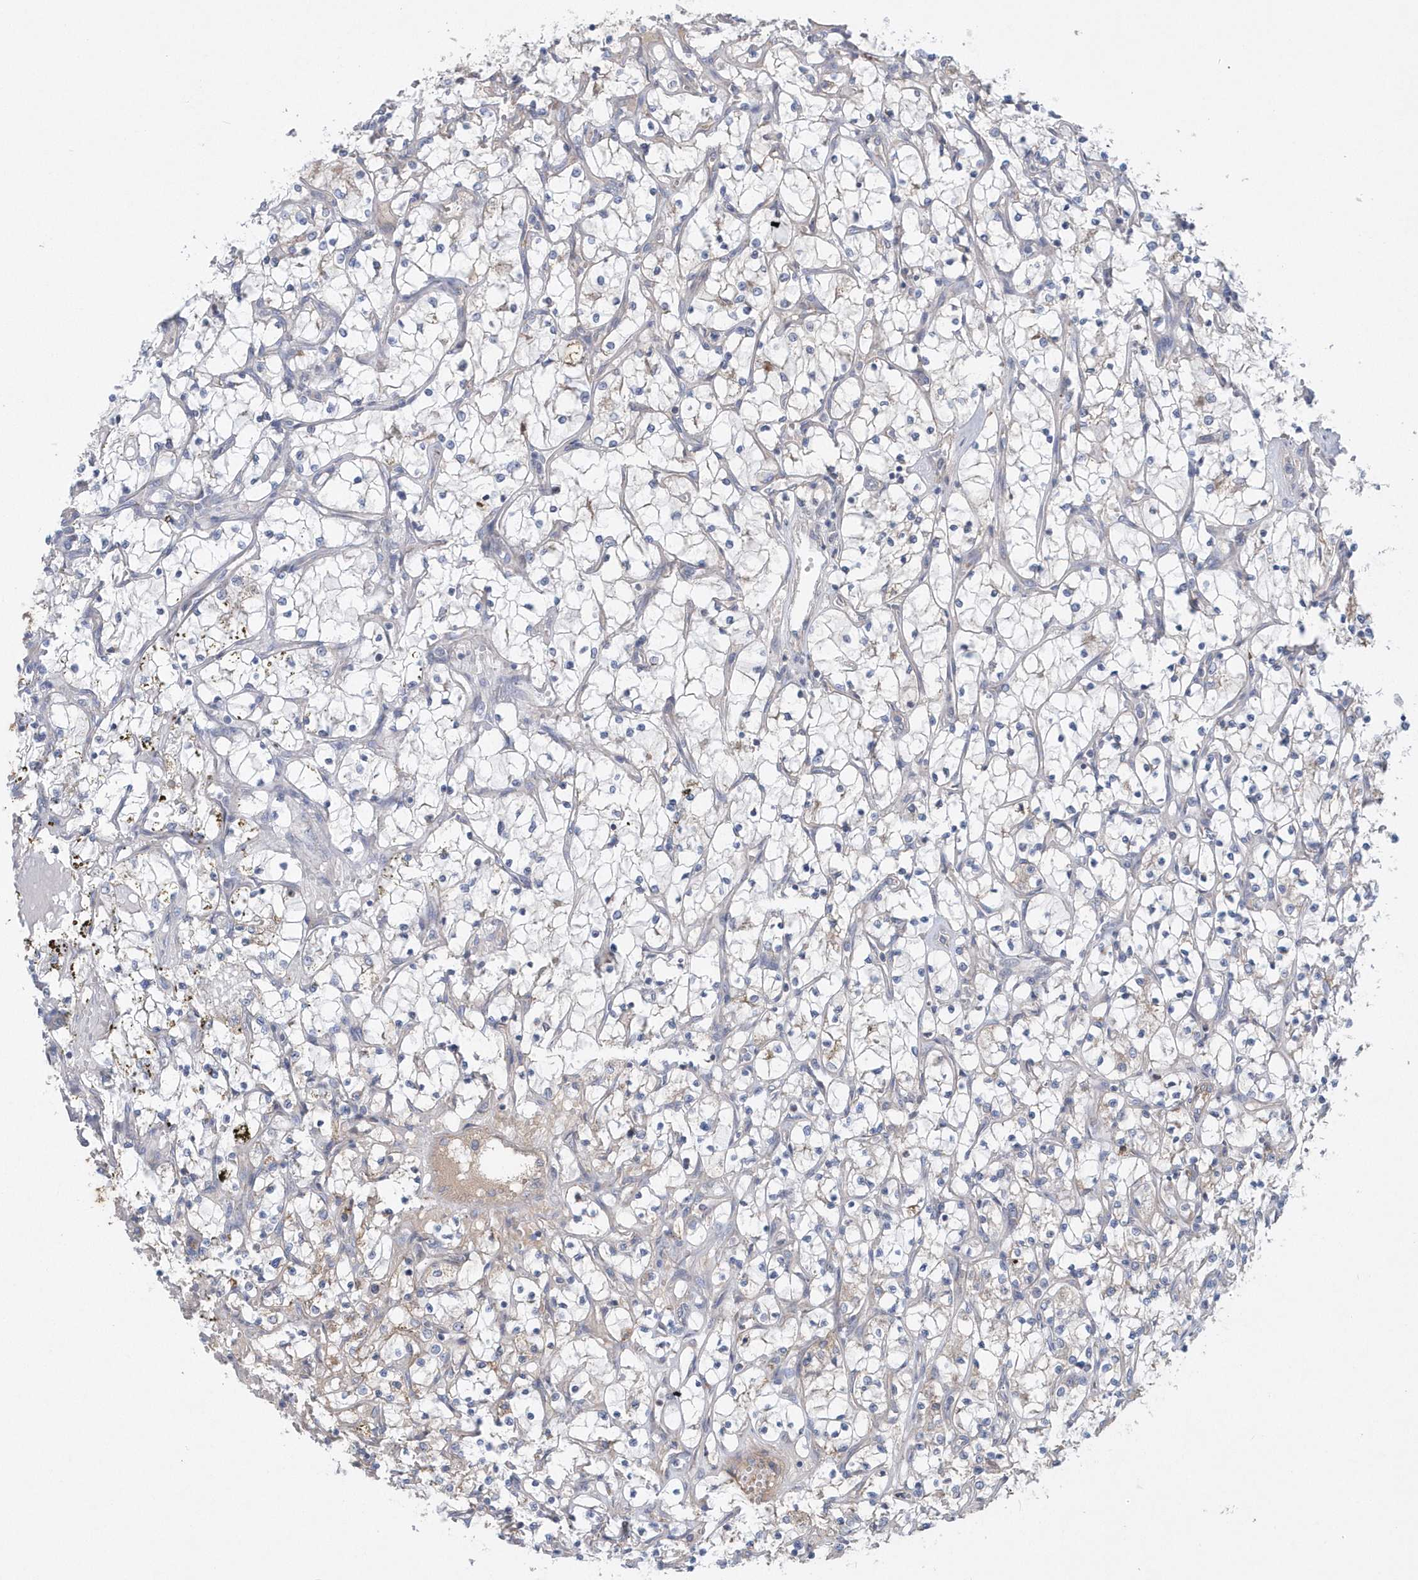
{"staining": {"intensity": "negative", "quantity": "none", "location": "none"}, "tissue": "renal cancer", "cell_type": "Tumor cells", "image_type": "cancer", "snomed": [{"axis": "morphology", "description": "Adenocarcinoma, NOS"}, {"axis": "topography", "description": "Kidney"}], "caption": "High magnification brightfield microscopy of adenocarcinoma (renal) stained with DAB (3,3'-diaminobenzidine) (brown) and counterstained with hematoxylin (blue): tumor cells show no significant staining.", "gene": "SPATA18", "patient": {"sex": "female", "age": 69}}